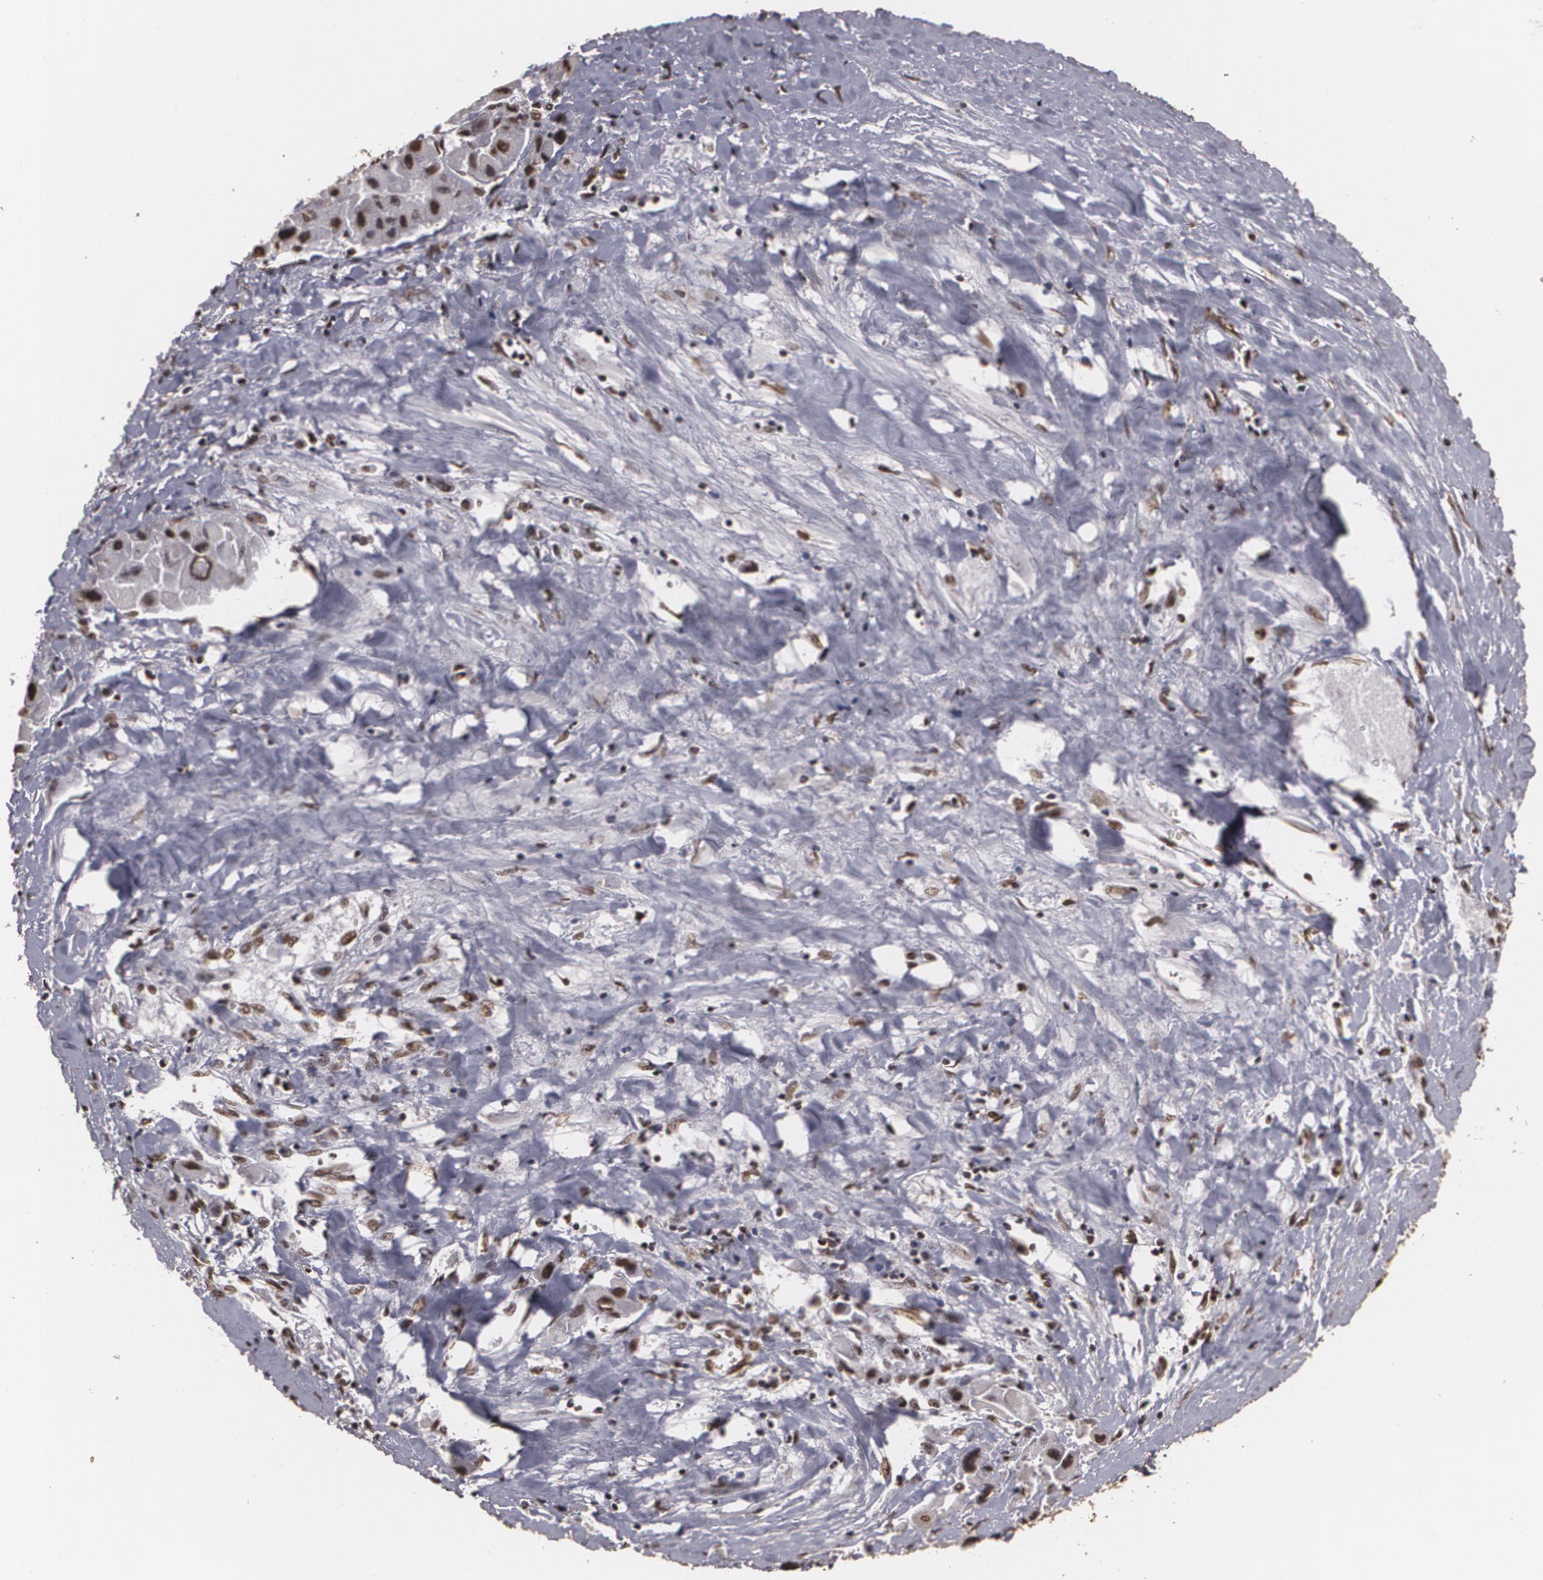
{"staining": {"intensity": "strong", "quantity": ">75%", "location": "nuclear"}, "tissue": "liver cancer", "cell_type": "Tumor cells", "image_type": "cancer", "snomed": [{"axis": "morphology", "description": "Carcinoma, Hepatocellular, NOS"}, {"axis": "topography", "description": "Liver"}], "caption": "There is high levels of strong nuclear expression in tumor cells of hepatocellular carcinoma (liver), as demonstrated by immunohistochemical staining (brown color).", "gene": "RCOR1", "patient": {"sex": "male", "age": 24}}